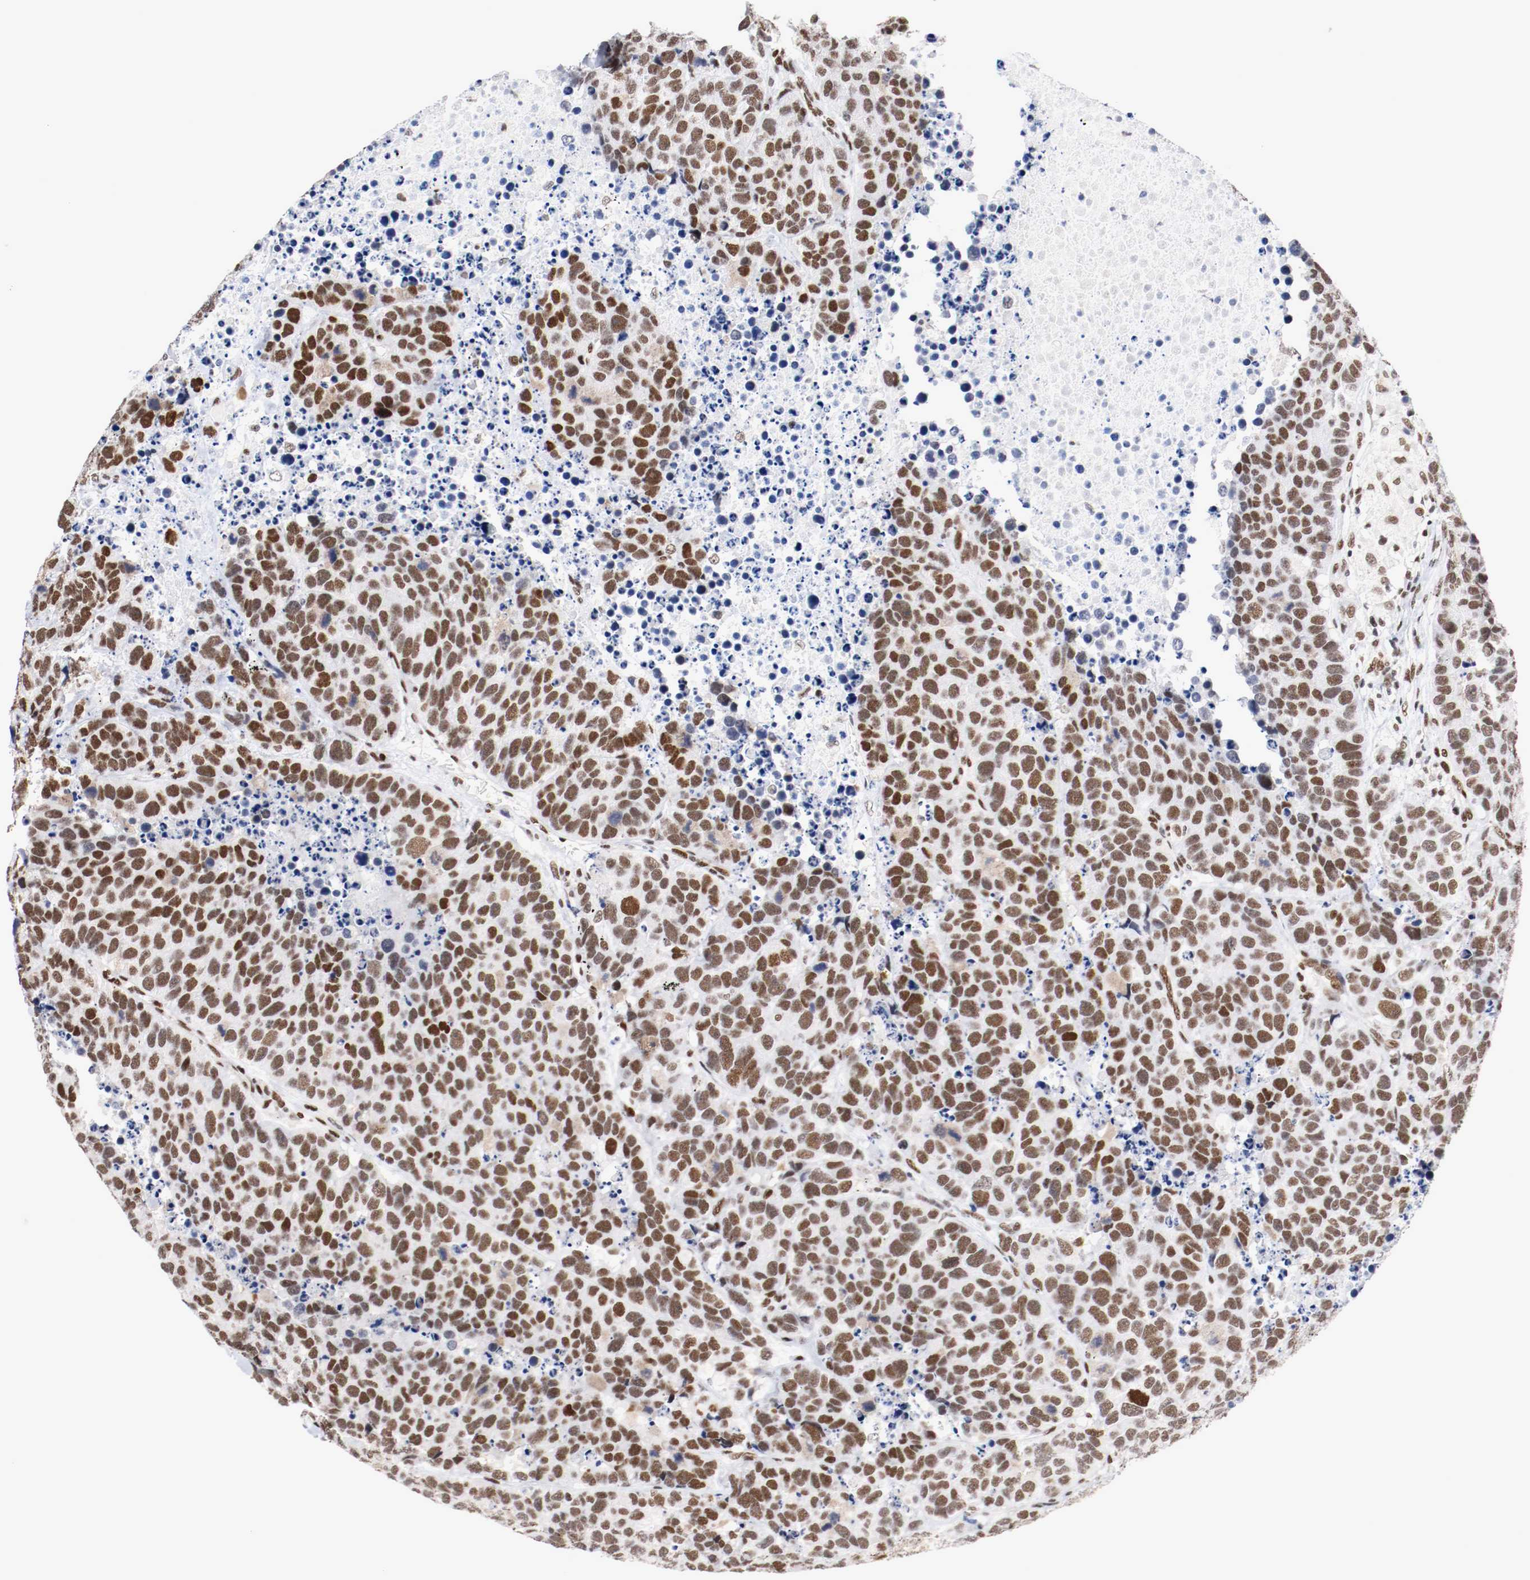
{"staining": {"intensity": "strong", "quantity": ">75%", "location": "nuclear"}, "tissue": "carcinoid", "cell_type": "Tumor cells", "image_type": "cancer", "snomed": [{"axis": "morphology", "description": "Carcinoid, malignant, NOS"}, {"axis": "topography", "description": "Lung"}], "caption": "The immunohistochemical stain highlights strong nuclear staining in tumor cells of carcinoid (malignant) tissue.", "gene": "MEF2D", "patient": {"sex": "male", "age": 60}}